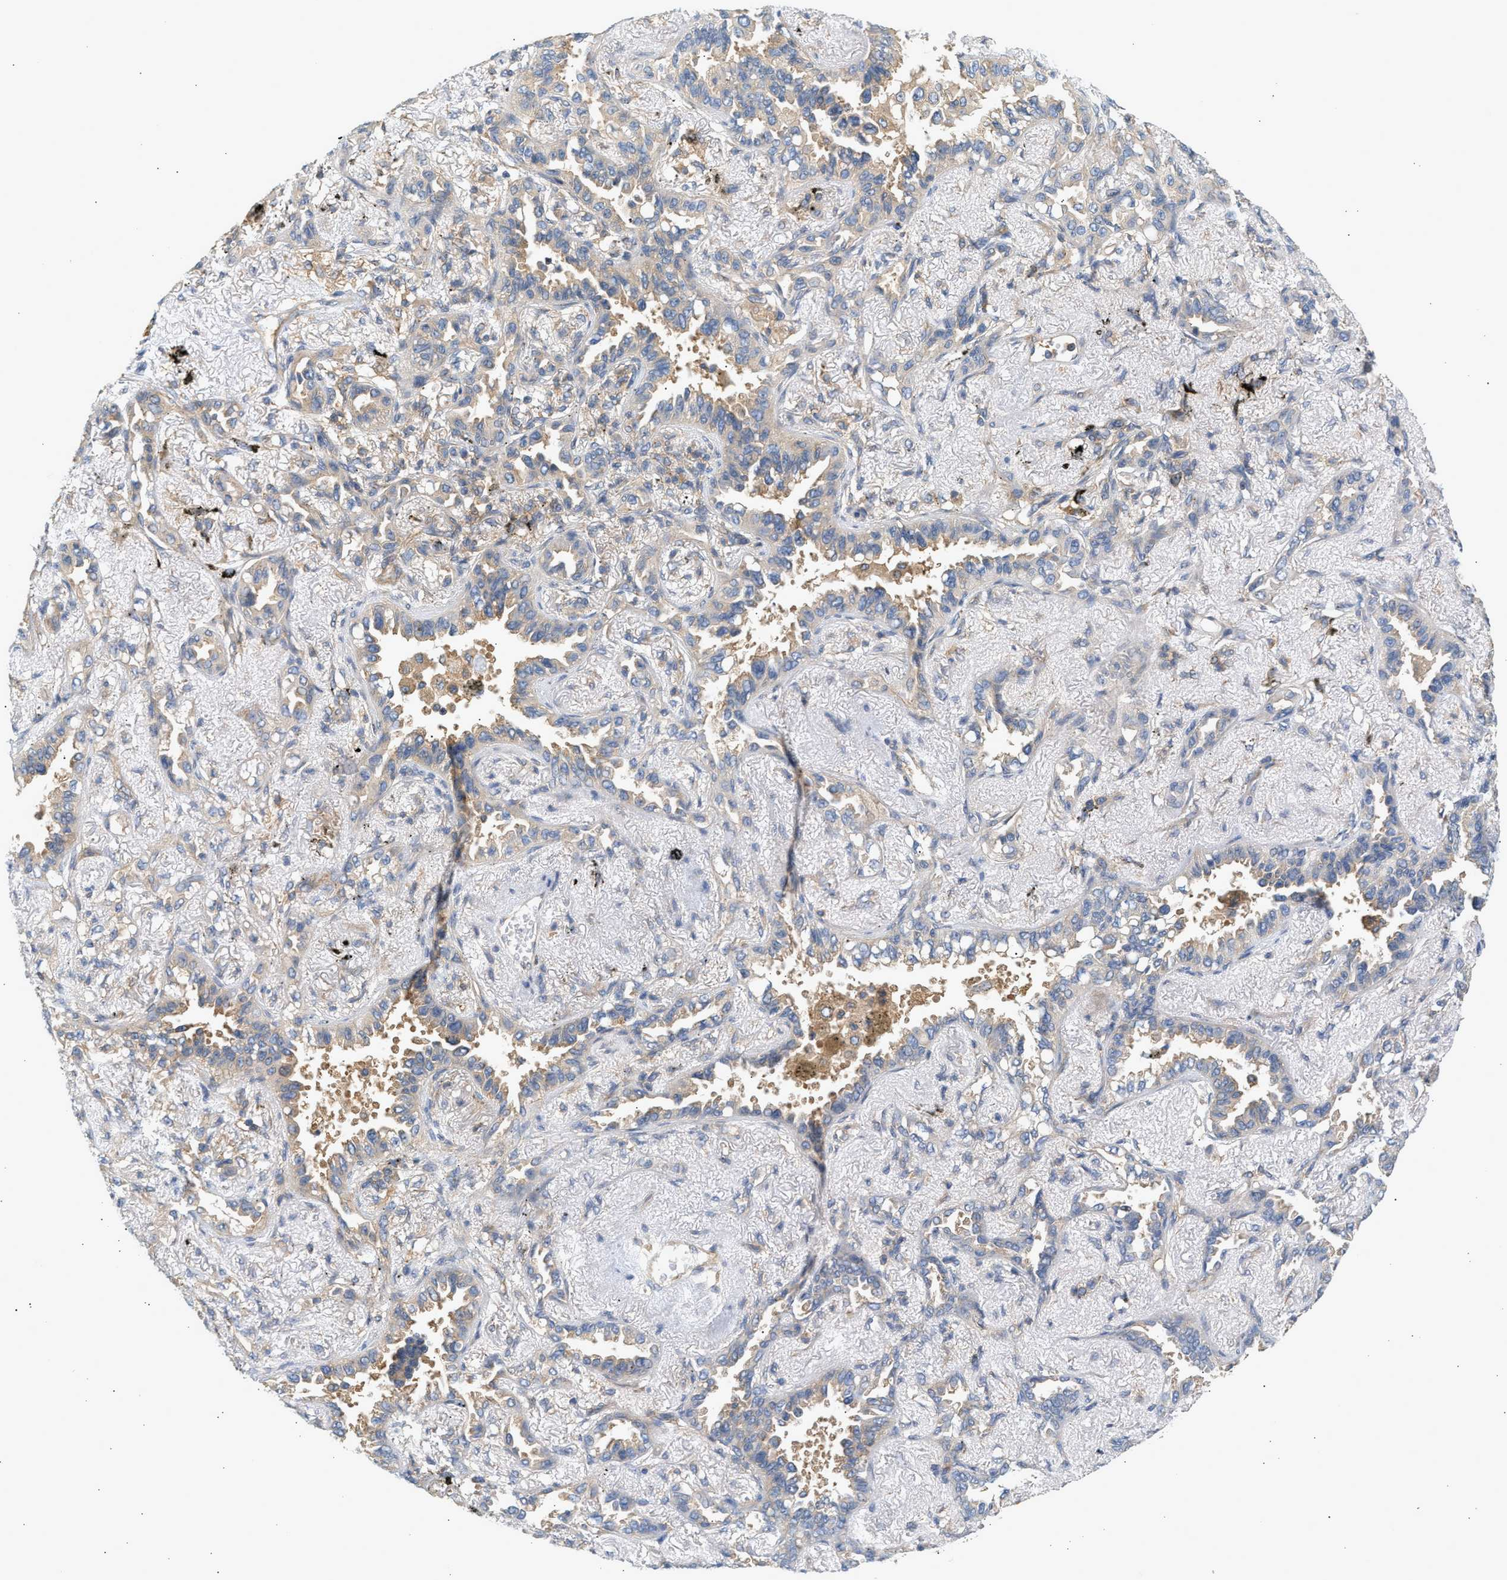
{"staining": {"intensity": "weak", "quantity": "25%-75%", "location": "cytoplasmic/membranous"}, "tissue": "lung cancer", "cell_type": "Tumor cells", "image_type": "cancer", "snomed": [{"axis": "morphology", "description": "Adenocarcinoma, NOS"}, {"axis": "topography", "description": "Lung"}], "caption": "Brown immunohistochemical staining in adenocarcinoma (lung) displays weak cytoplasmic/membranous staining in about 25%-75% of tumor cells.", "gene": "PAFAH1B1", "patient": {"sex": "male", "age": 59}}